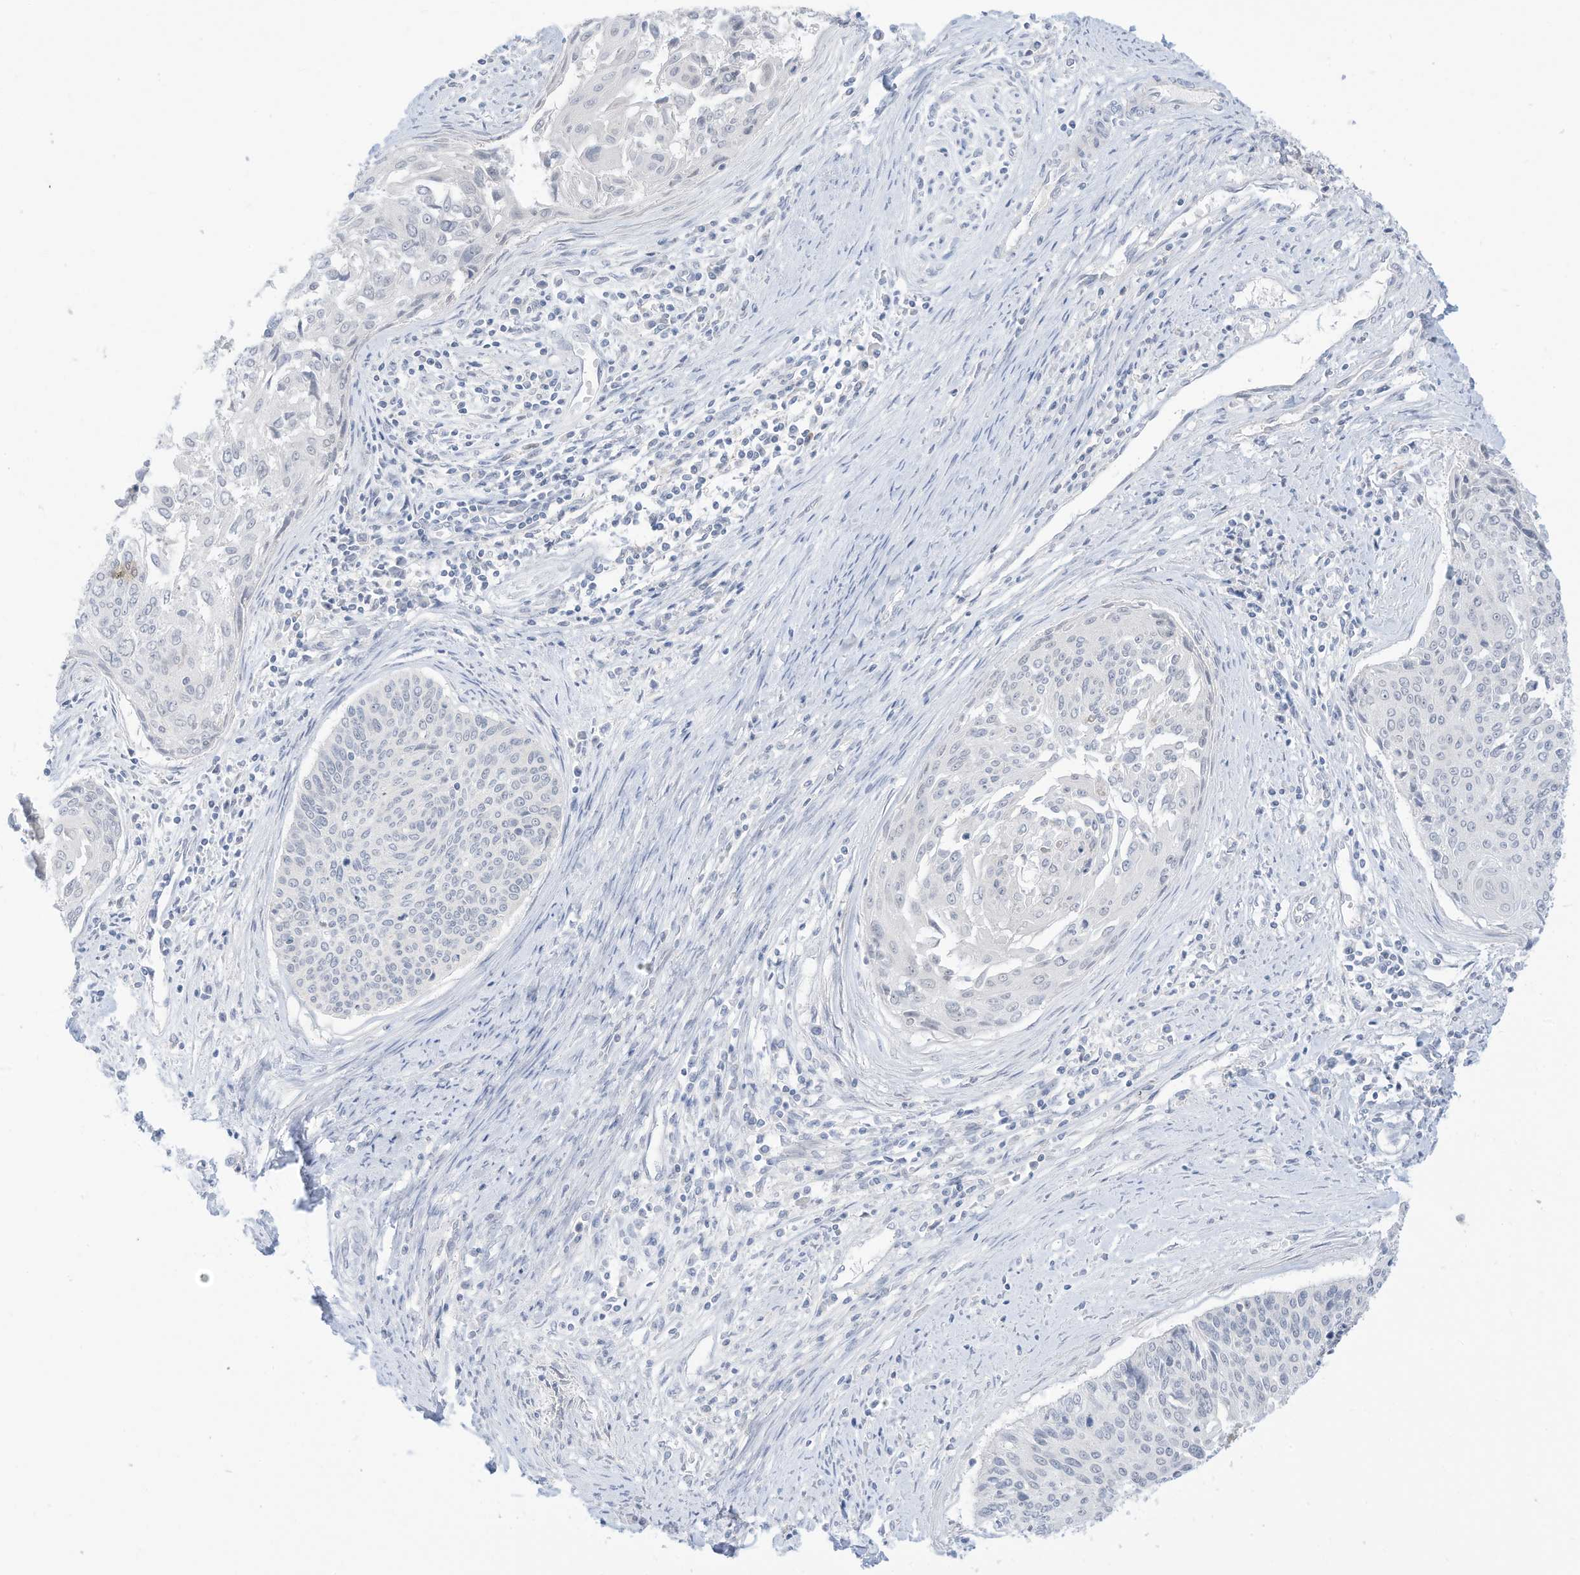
{"staining": {"intensity": "negative", "quantity": "none", "location": "none"}, "tissue": "cervical cancer", "cell_type": "Tumor cells", "image_type": "cancer", "snomed": [{"axis": "morphology", "description": "Squamous cell carcinoma, NOS"}, {"axis": "topography", "description": "Cervix"}], "caption": "Immunohistochemistry photomicrograph of squamous cell carcinoma (cervical) stained for a protein (brown), which exhibits no positivity in tumor cells.", "gene": "OGT", "patient": {"sex": "female", "age": 55}}